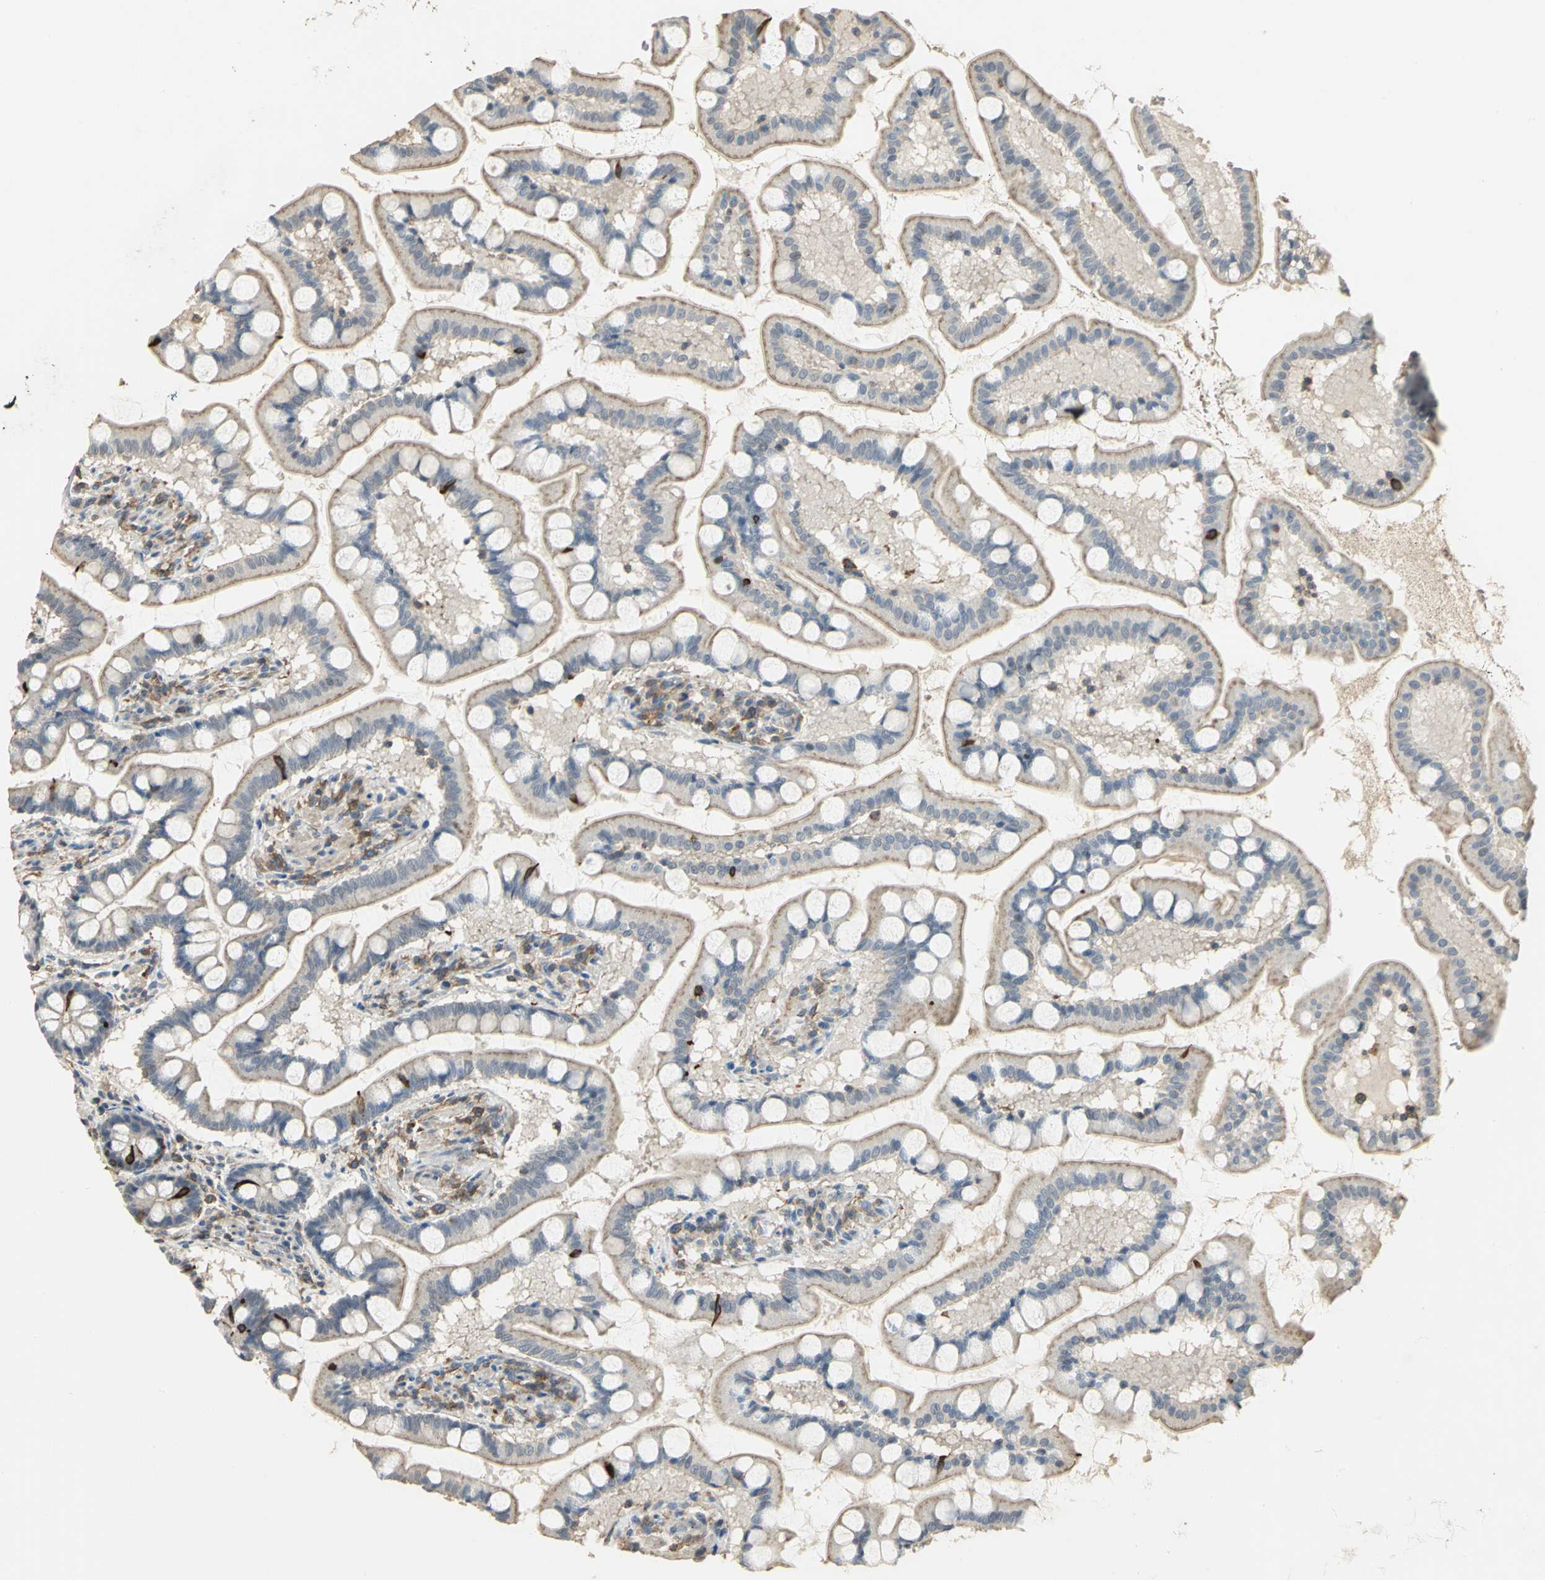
{"staining": {"intensity": "negative", "quantity": "none", "location": "none"}, "tissue": "small intestine", "cell_type": "Glandular cells", "image_type": "normal", "snomed": [{"axis": "morphology", "description": "Normal tissue, NOS"}, {"axis": "topography", "description": "Small intestine"}], "caption": "A photomicrograph of small intestine stained for a protein exhibits no brown staining in glandular cells.", "gene": "SKAP2", "patient": {"sex": "male", "age": 41}}